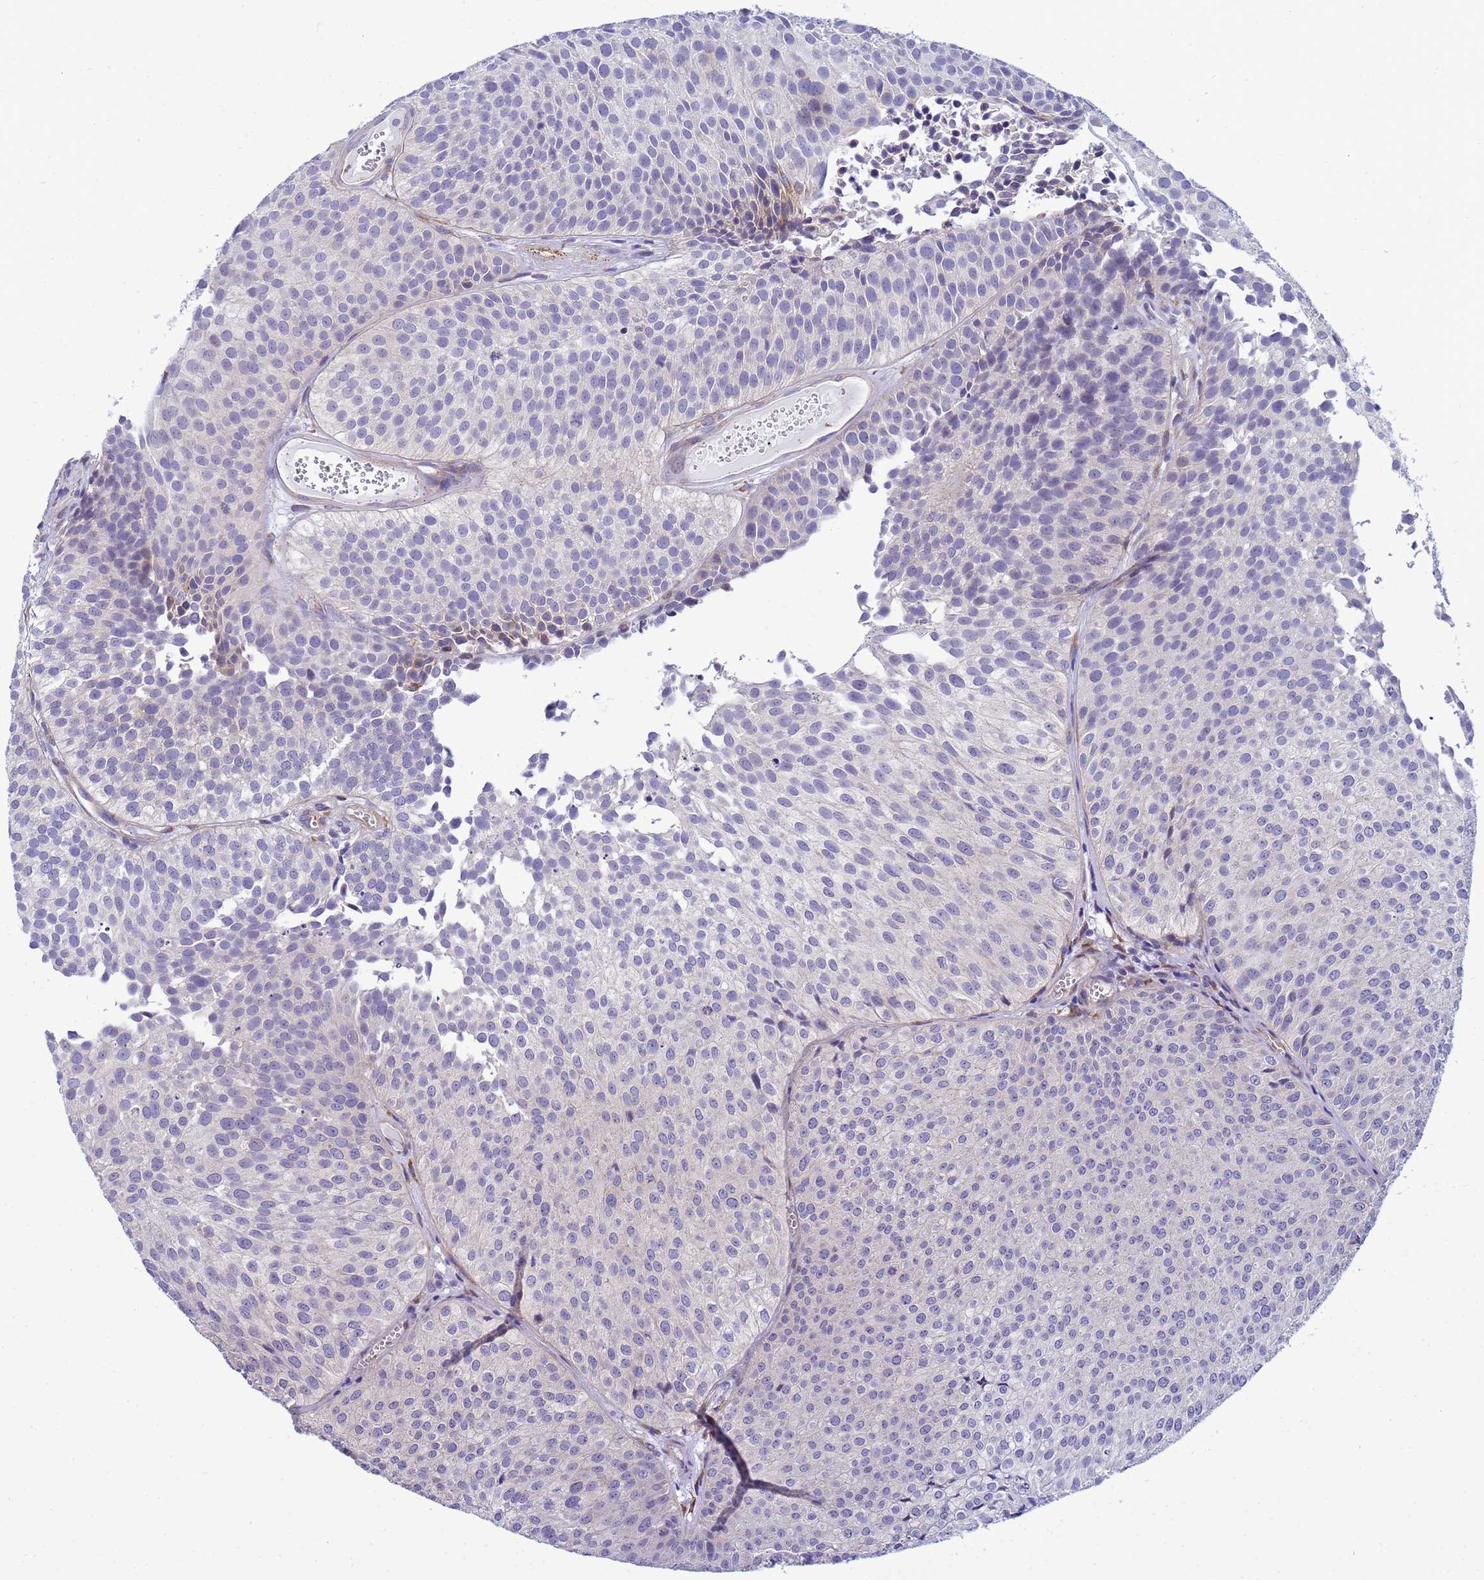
{"staining": {"intensity": "negative", "quantity": "none", "location": "none"}, "tissue": "urothelial cancer", "cell_type": "Tumor cells", "image_type": "cancer", "snomed": [{"axis": "morphology", "description": "Urothelial carcinoma, Low grade"}, {"axis": "topography", "description": "Urinary bladder"}], "caption": "Immunohistochemistry (IHC) image of neoplastic tissue: human urothelial cancer stained with DAB (3,3'-diaminobenzidine) reveals no significant protein staining in tumor cells.", "gene": "TRPC6", "patient": {"sex": "male", "age": 84}}